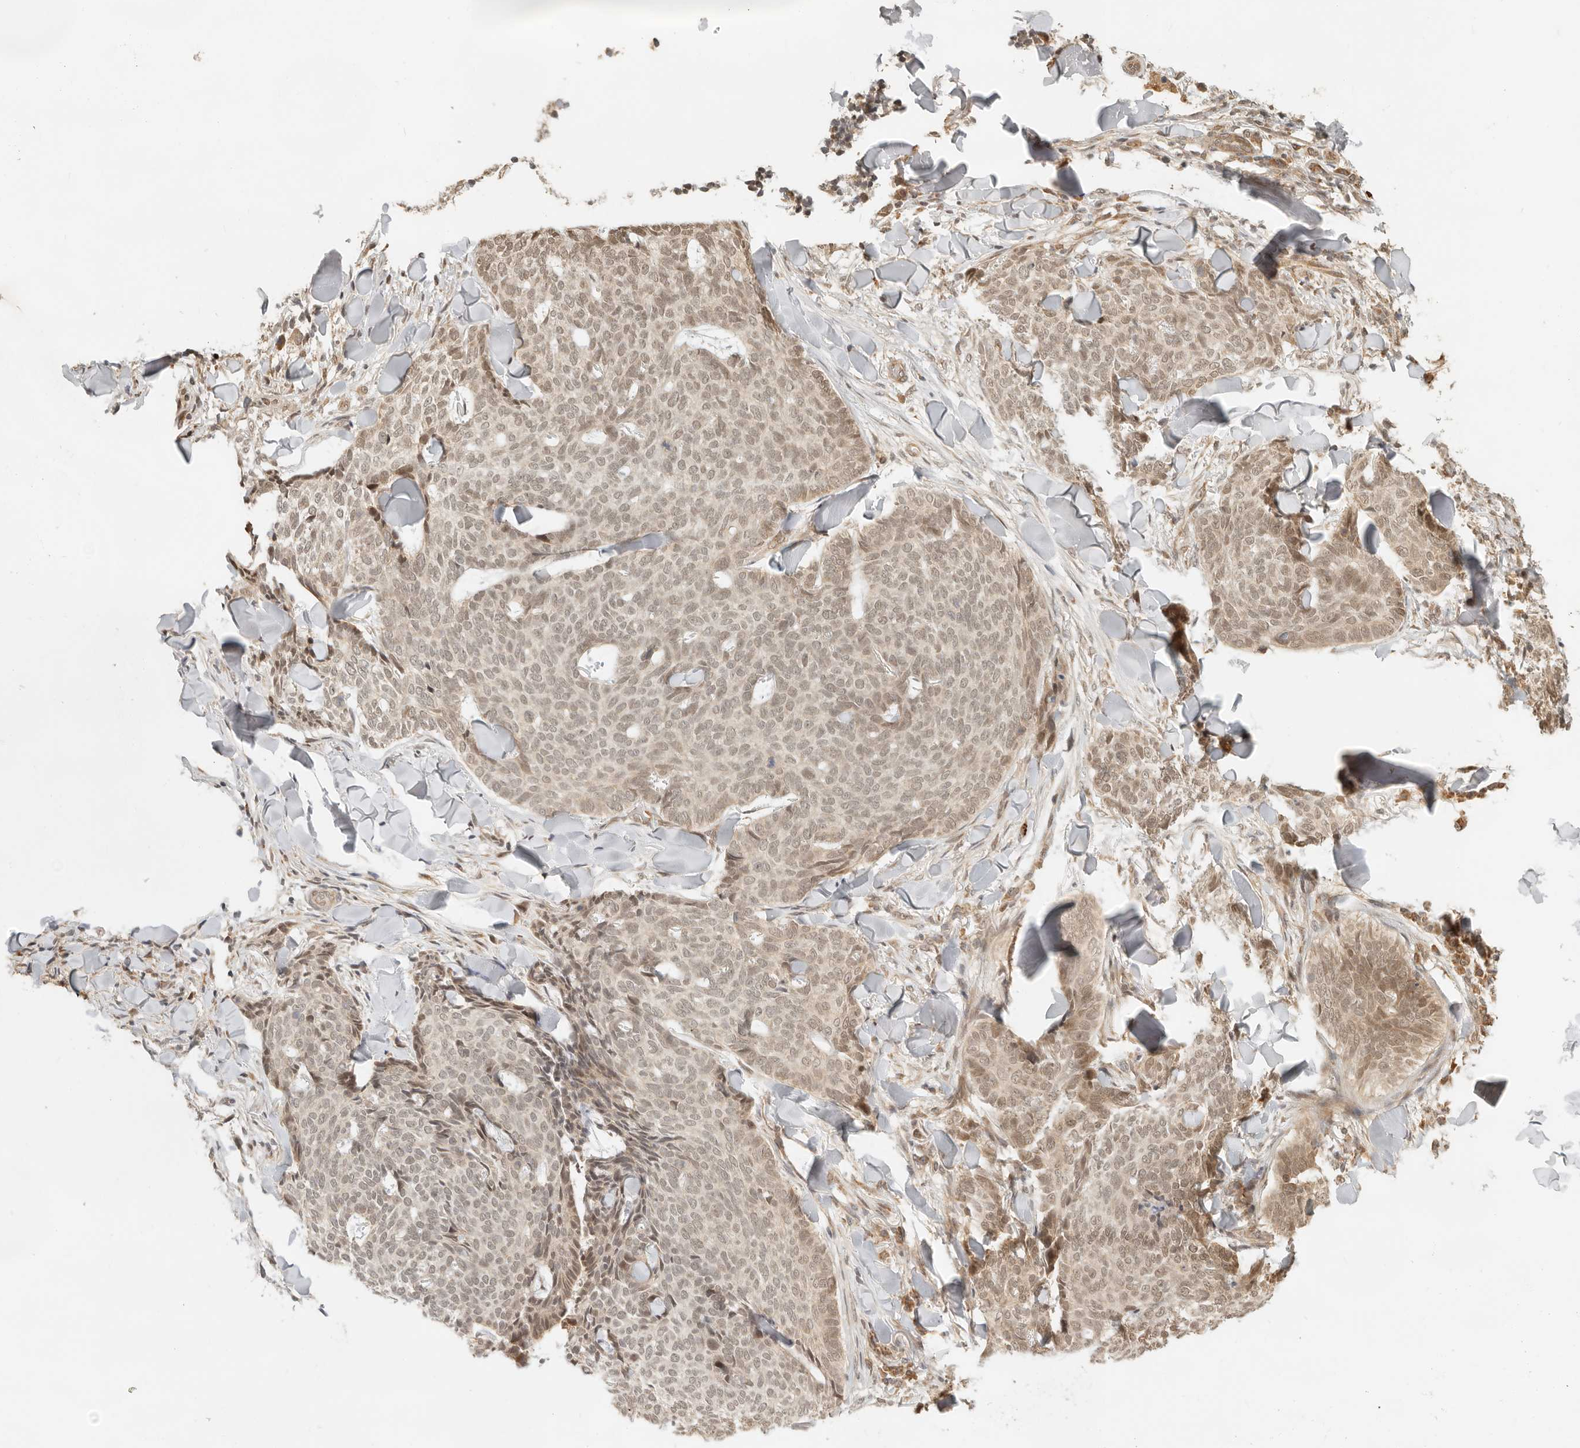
{"staining": {"intensity": "weak", "quantity": "25%-75%", "location": "nuclear"}, "tissue": "skin cancer", "cell_type": "Tumor cells", "image_type": "cancer", "snomed": [{"axis": "morphology", "description": "Normal tissue, NOS"}, {"axis": "morphology", "description": "Basal cell carcinoma"}, {"axis": "topography", "description": "Skin"}], "caption": "DAB immunohistochemical staining of basal cell carcinoma (skin) shows weak nuclear protein positivity in about 25%-75% of tumor cells.", "gene": "BAALC", "patient": {"sex": "male", "age": 50}}